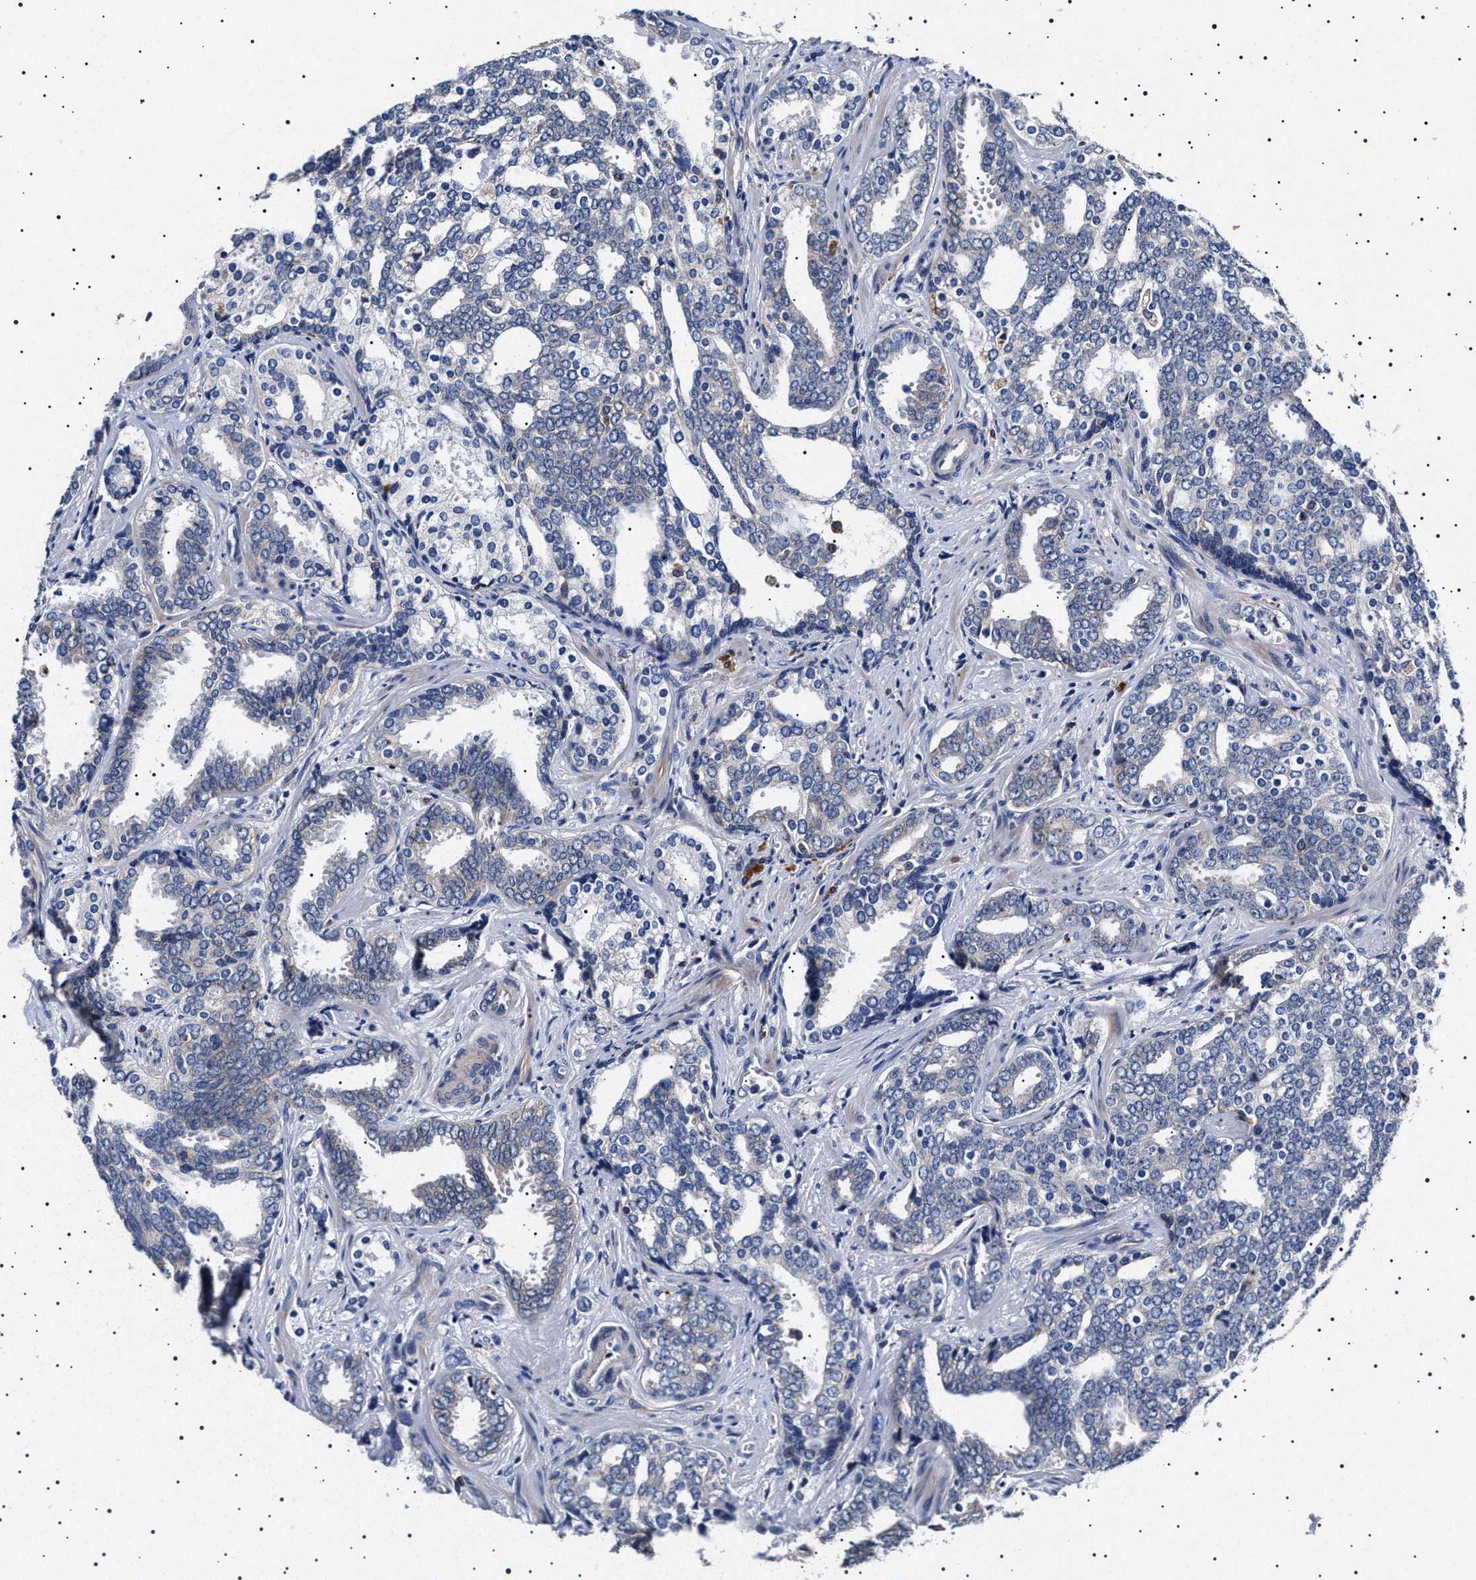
{"staining": {"intensity": "negative", "quantity": "none", "location": "none"}, "tissue": "prostate cancer", "cell_type": "Tumor cells", "image_type": "cancer", "snomed": [{"axis": "morphology", "description": "Adenocarcinoma, High grade"}, {"axis": "topography", "description": "Prostate"}], "caption": "The image reveals no staining of tumor cells in prostate cancer (high-grade adenocarcinoma).", "gene": "SLC4A7", "patient": {"sex": "male", "age": 67}}